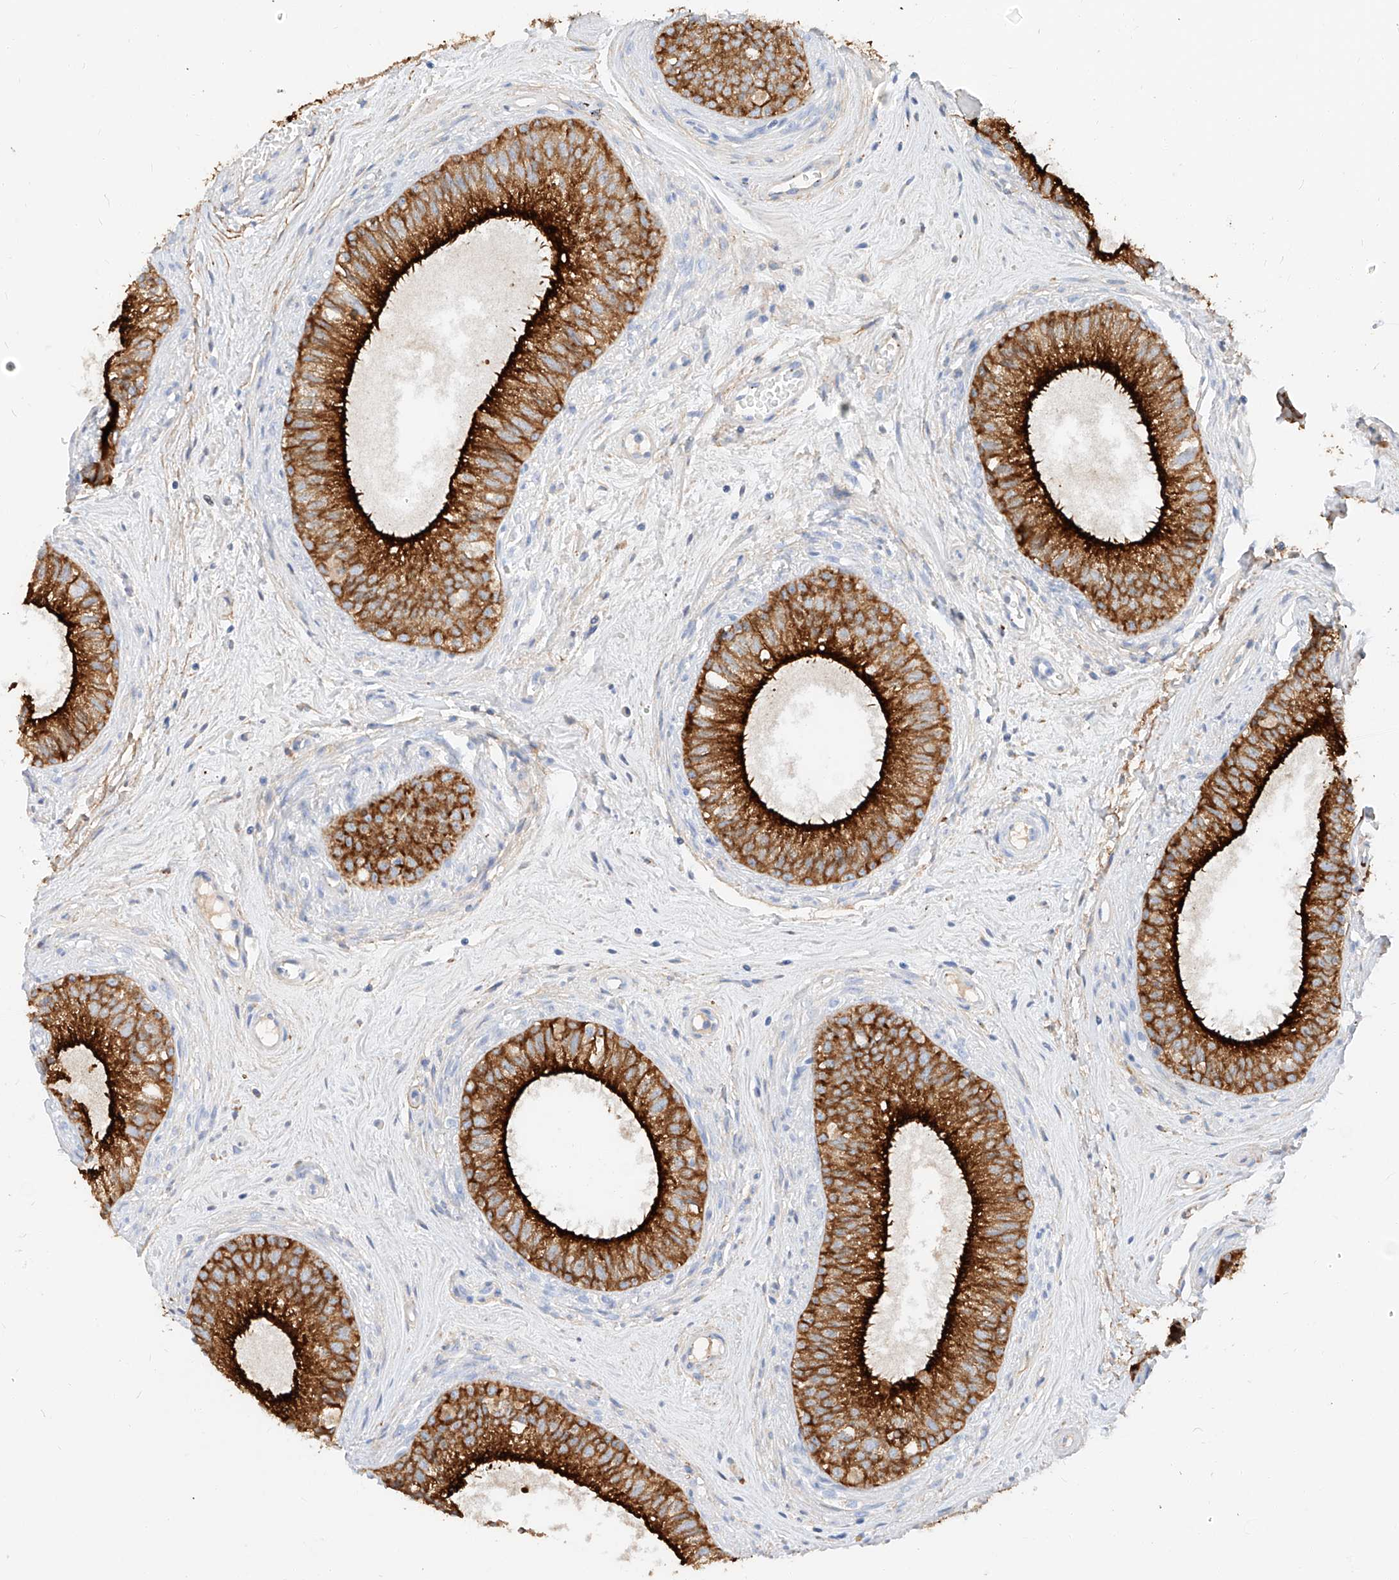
{"staining": {"intensity": "strong", "quantity": ">75%", "location": "cytoplasmic/membranous"}, "tissue": "epididymis", "cell_type": "Glandular cells", "image_type": "normal", "snomed": [{"axis": "morphology", "description": "Normal tissue, NOS"}, {"axis": "topography", "description": "Epididymis"}], "caption": "Immunohistochemistry (IHC) micrograph of normal epididymis: human epididymis stained using immunohistochemistry reveals high levels of strong protein expression localized specifically in the cytoplasmic/membranous of glandular cells, appearing as a cytoplasmic/membranous brown color.", "gene": "MAP7", "patient": {"sex": "male", "age": 71}}